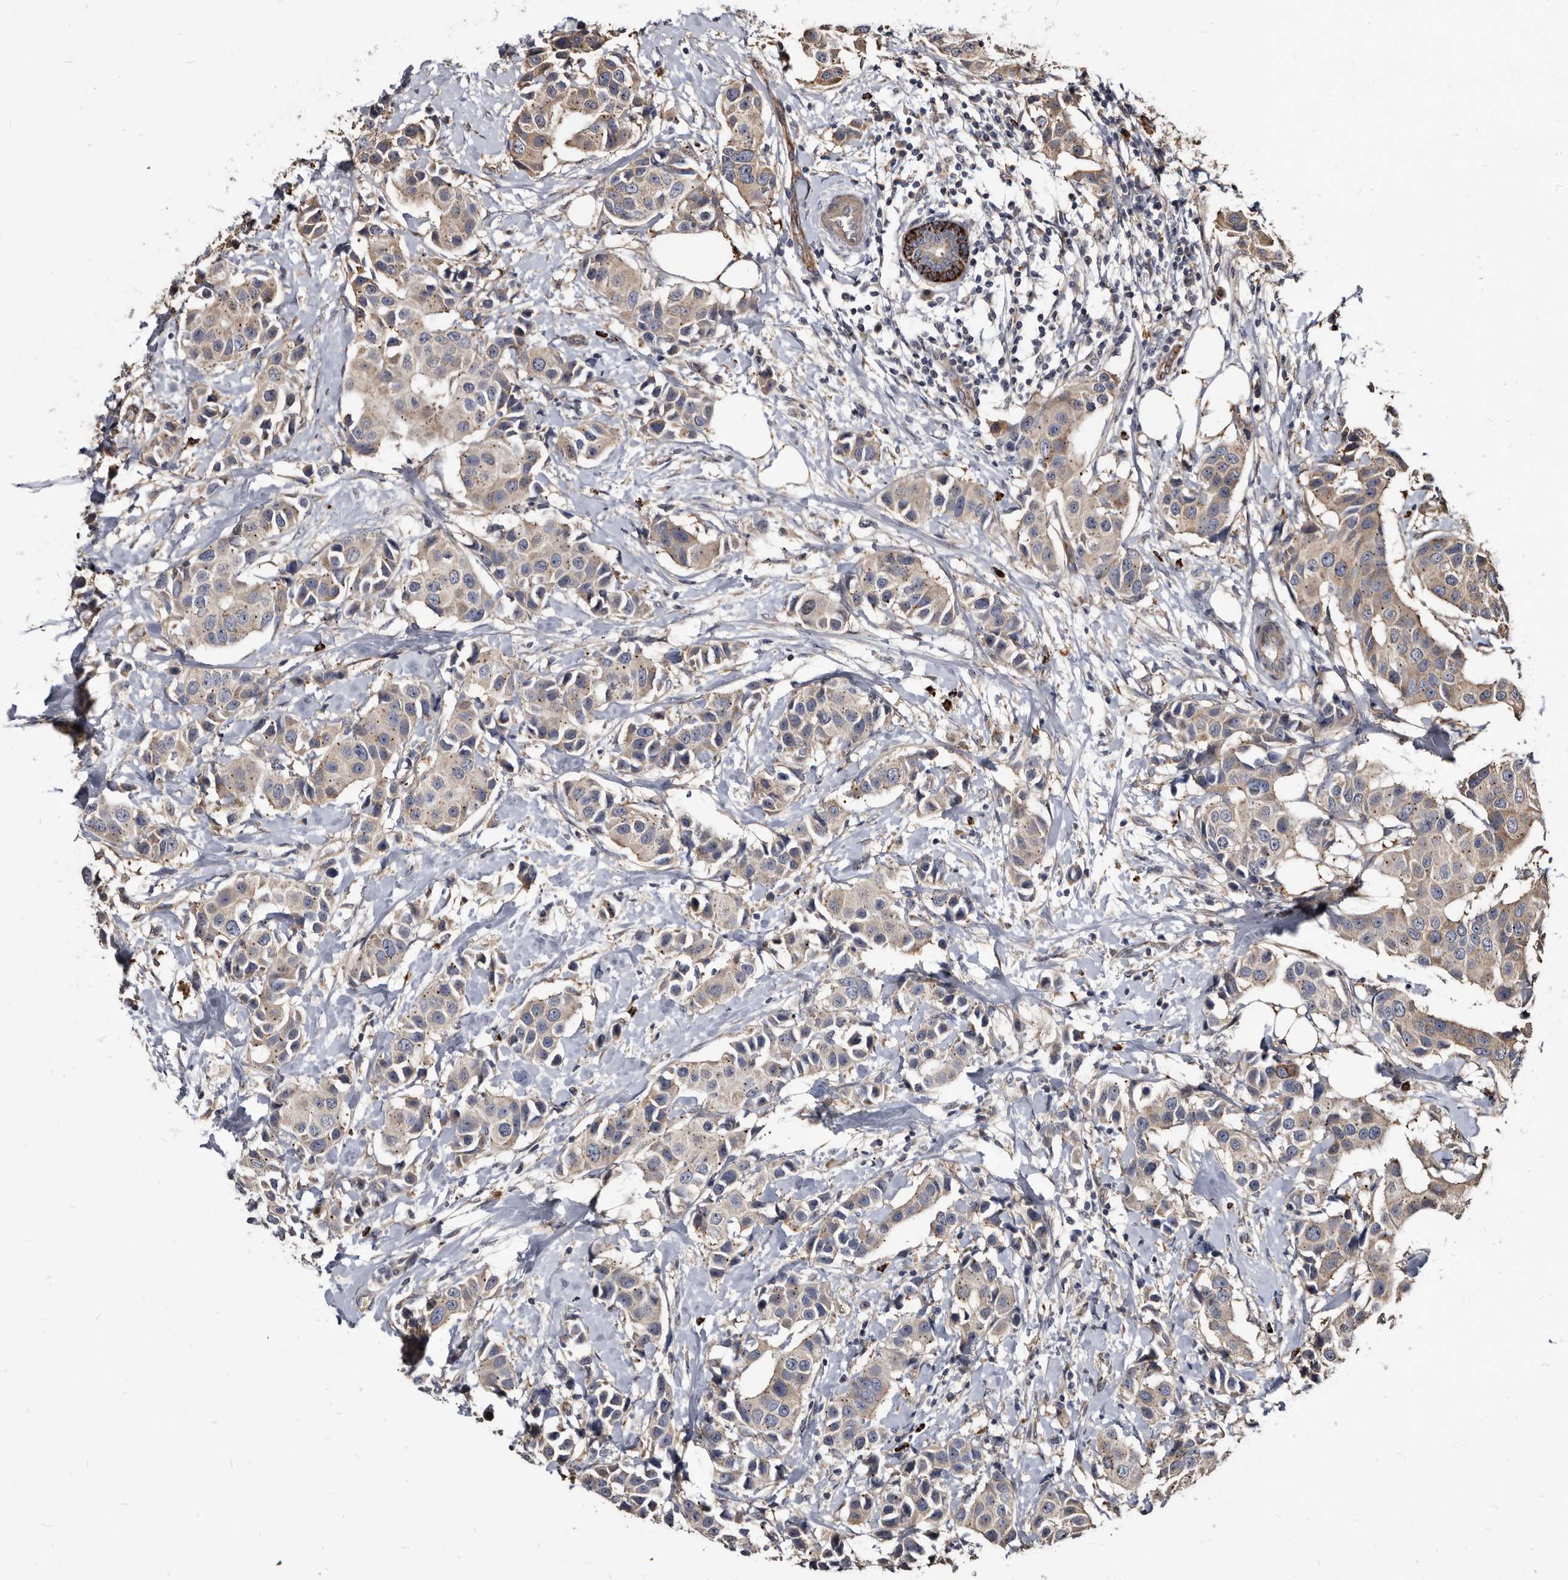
{"staining": {"intensity": "weak", "quantity": "25%-75%", "location": "cytoplasmic/membranous"}, "tissue": "breast cancer", "cell_type": "Tumor cells", "image_type": "cancer", "snomed": [{"axis": "morphology", "description": "Normal tissue, NOS"}, {"axis": "morphology", "description": "Duct carcinoma"}, {"axis": "topography", "description": "Breast"}], "caption": "Breast cancer stained with a brown dye reveals weak cytoplasmic/membranous positive positivity in about 25%-75% of tumor cells.", "gene": "CTSA", "patient": {"sex": "female", "age": 39}}